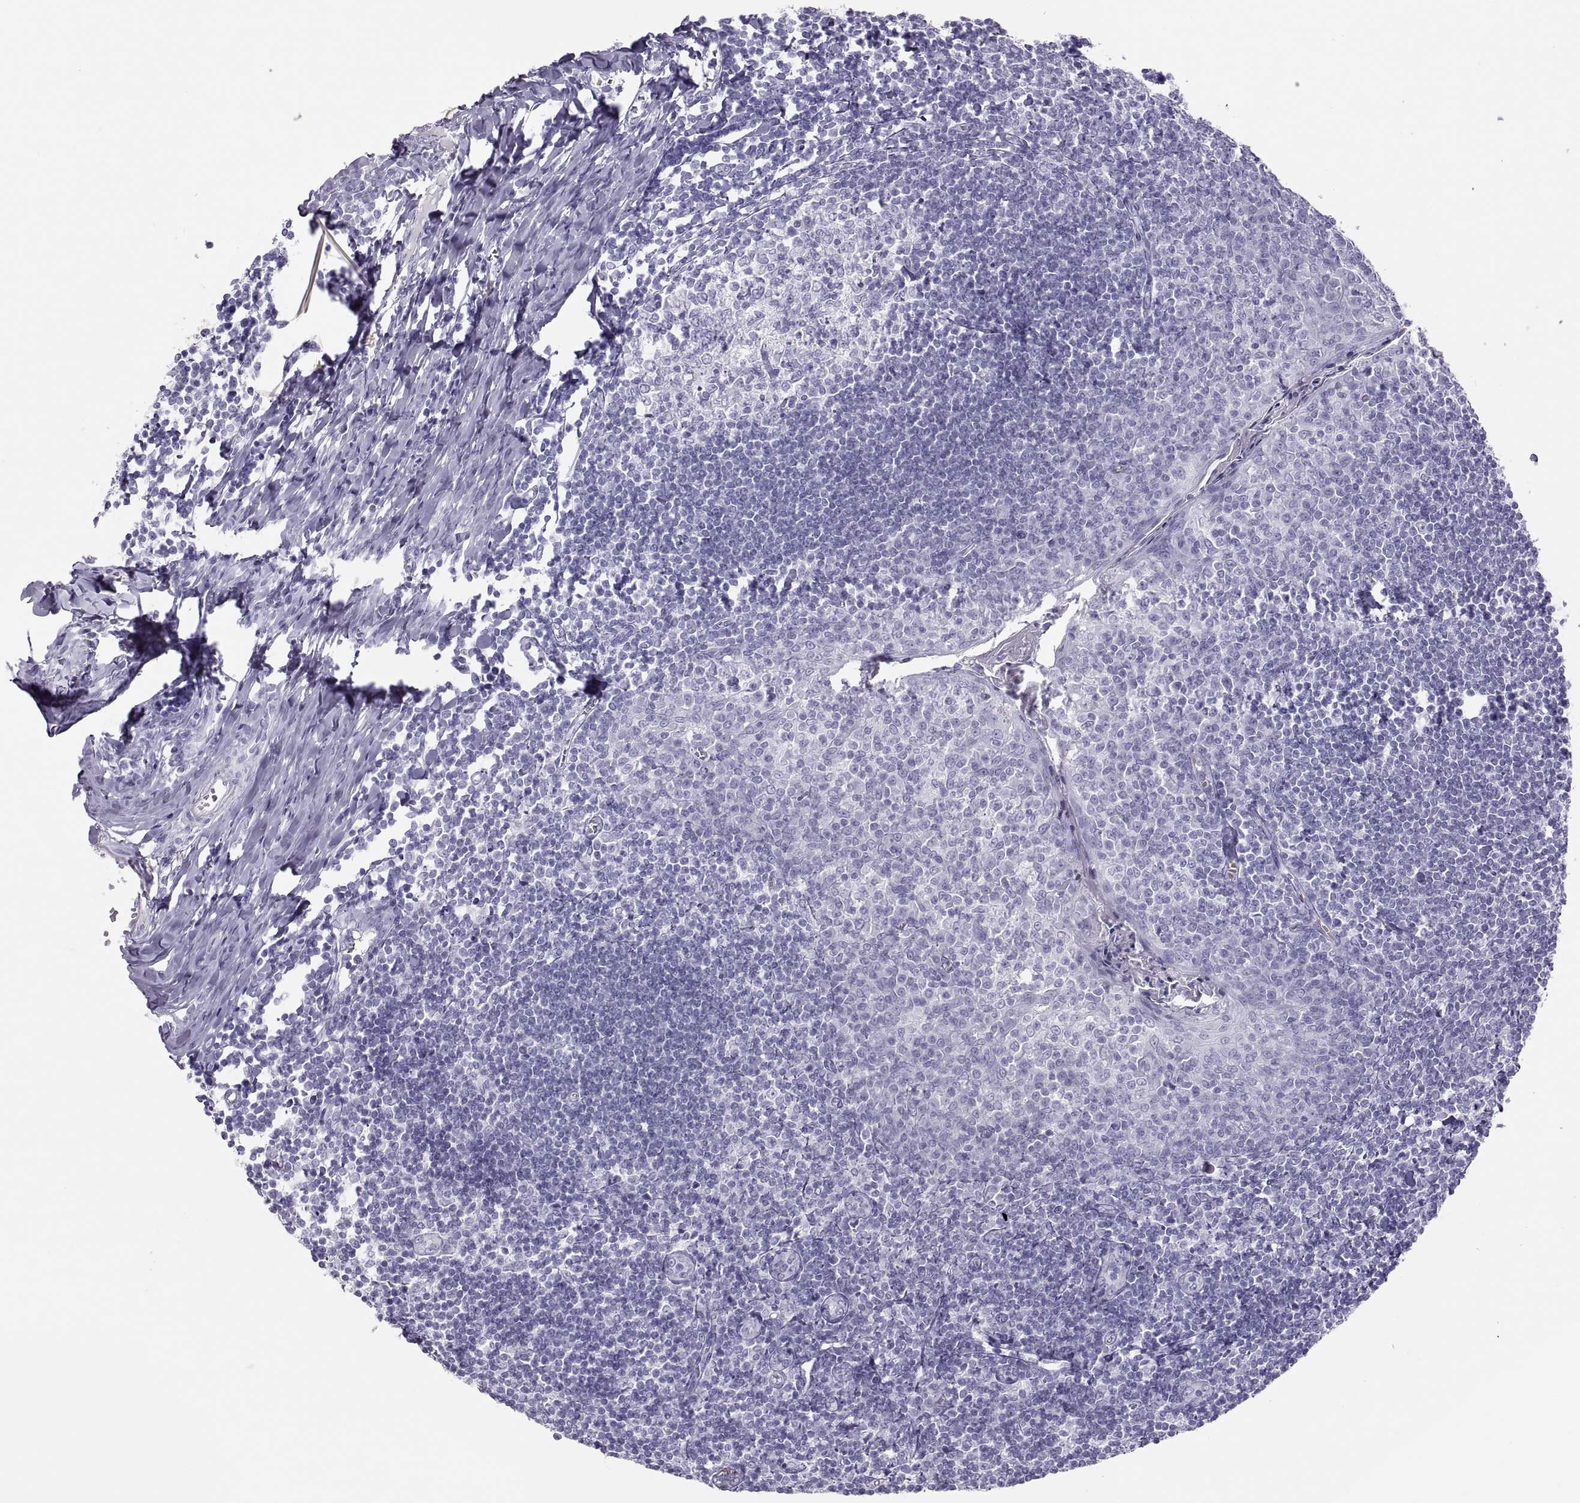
{"staining": {"intensity": "negative", "quantity": "none", "location": "none"}, "tissue": "tonsil", "cell_type": "Germinal center cells", "image_type": "normal", "snomed": [{"axis": "morphology", "description": "Normal tissue, NOS"}, {"axis": "topography", "description": "Tonsil"}], "caption": "Germinal center cells are negative for protein expression in normal human tonsil. (DAB immunohistochemistry (IHC) with hematoxylin counter stain).", "gene": "SEMG1", "patient": {"sex": "female", "age": 12}}